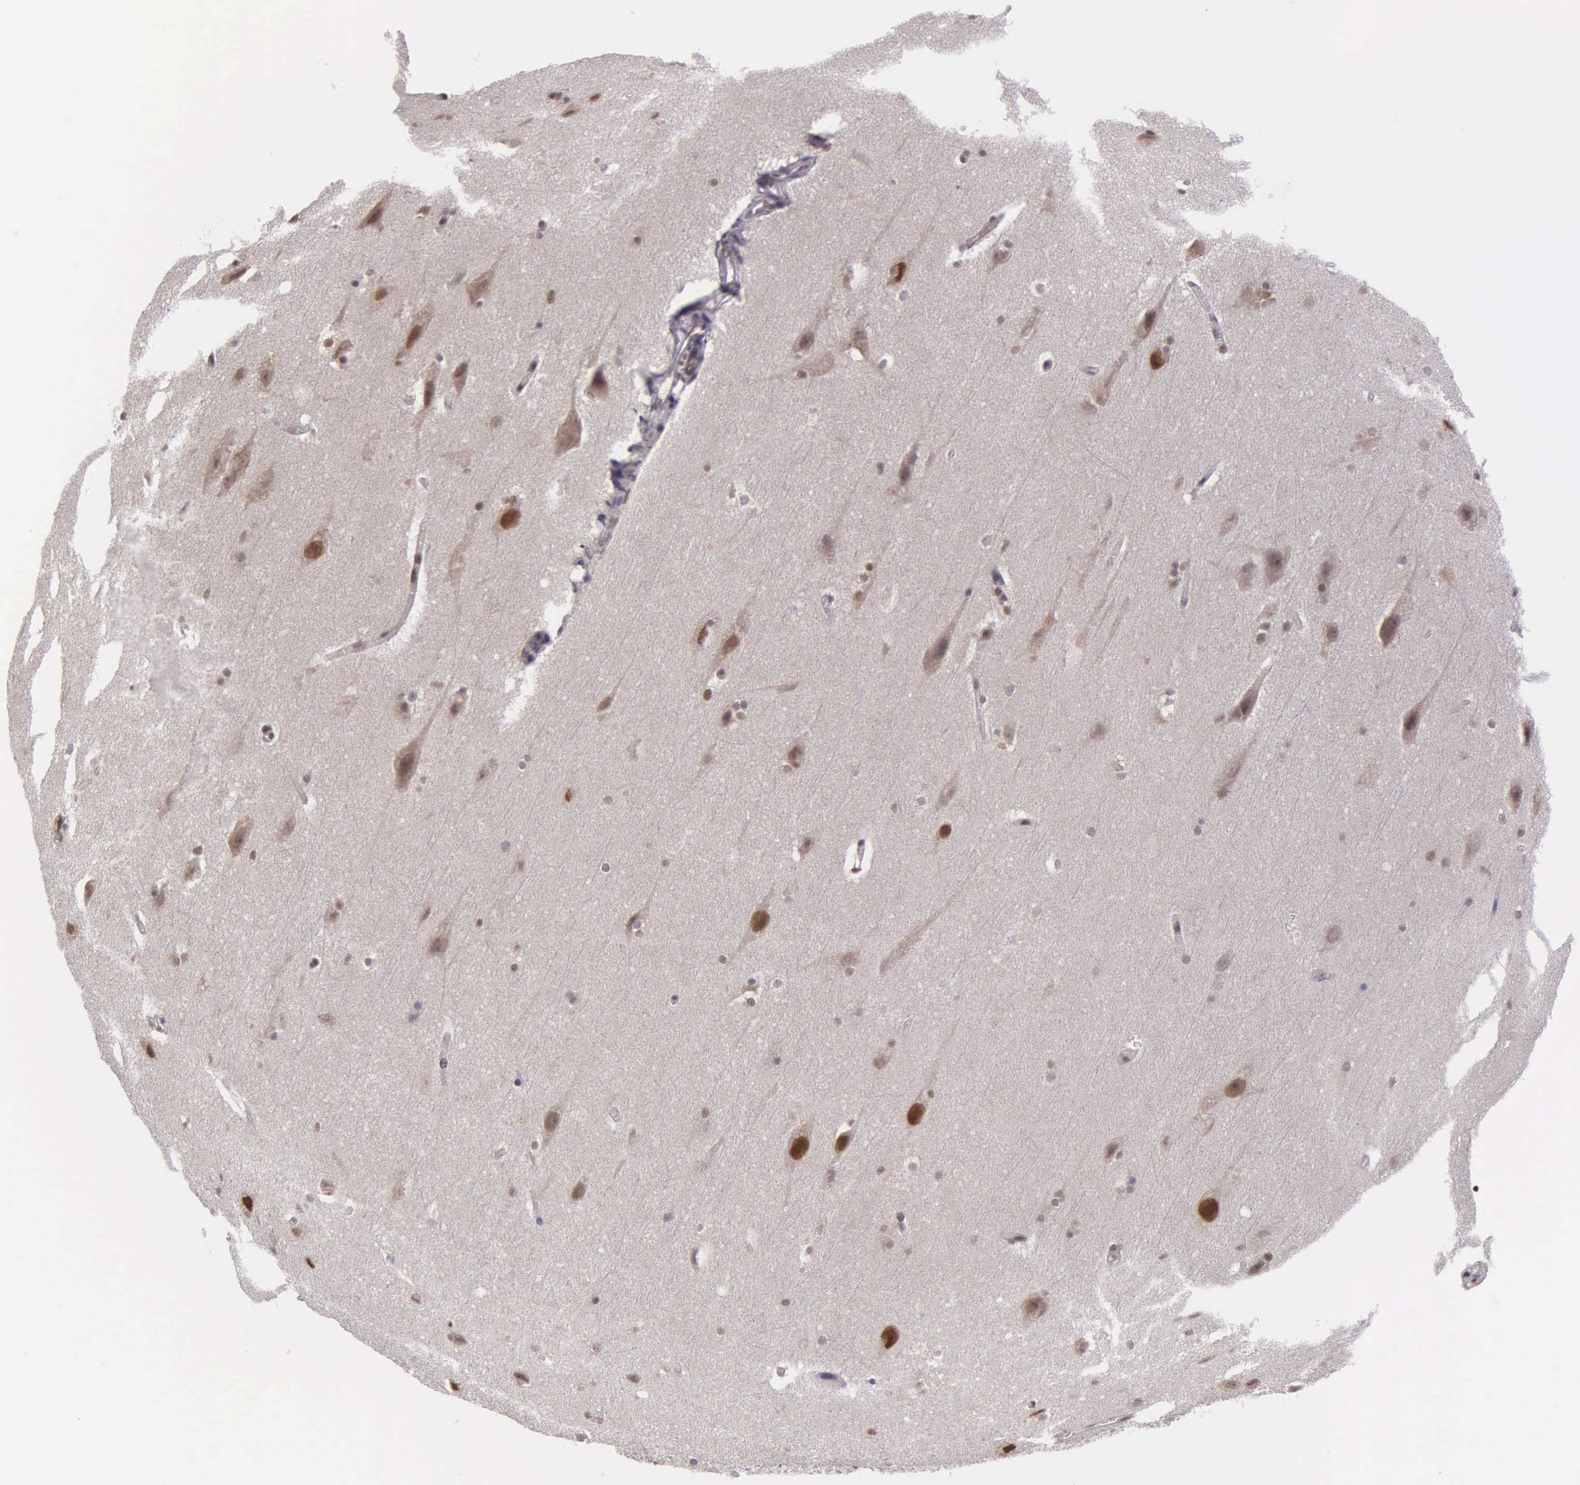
{"staining": {"intensity": "weak", "quantity": ">75%", "location": "nuclear"}, "tissue": "cerebral cortex", "cell_type": "Endothelial cells", "image_type": "normal", "snomed": [{"axis": "morphology", "description": "Normal tissue, NOS"}, {"axis": "topography", "description": "Cerebral cortex"}, {"axis": "topography", "description": "Hippocampus"}], "caption": "A histopathology image of human cerebral cortex stained for a protein demonstrates weak nuclear brown staining in endothelial cells. (IHC, brightfield microscopy, high magnification).", "gene": "UBR7", "patient": {"sex": "female", "age": 19}}